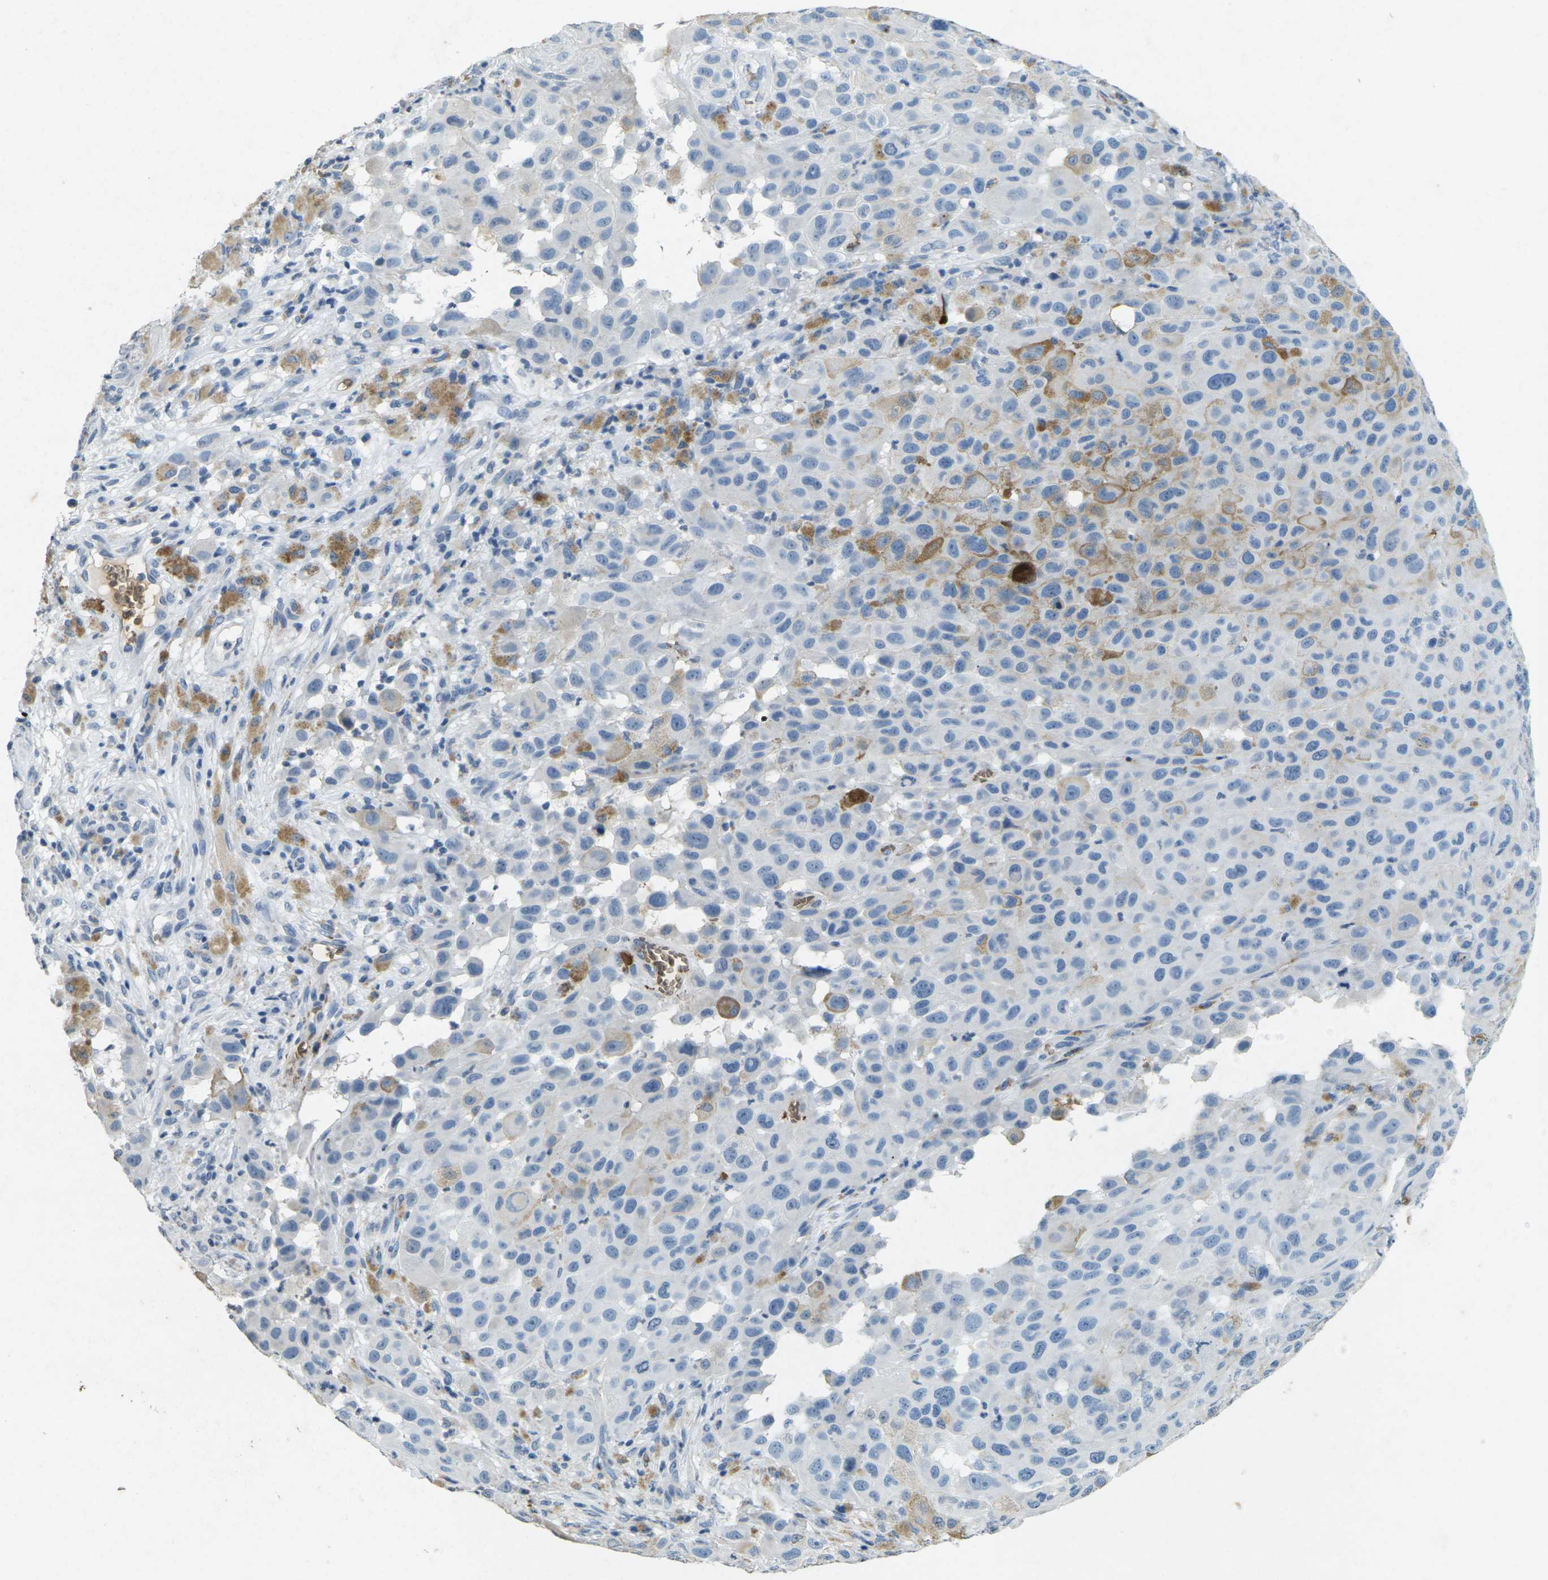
{"staining": {"intensity": "negative", "quantity": "none", "location": "none"}, "tissue": "melanoma", "cell_type": "Tumor cells", "image_type": "cancer", "snomed": [{"axis": "morphology", "description": "Malignant melanoma, NOS"}, {"axis": "topography", "description": "Skin"}], "caption": "High magnification brightfield microscopy of malignant melanoma stained with DAB (brown) and counterstained with hematoxylin (blue): tumor cells show no significant staining. (DAB immunohistochemistry (IHC), high magnification).", "gene": "HBB", "patient": {"sex": "male", "age": 96}}